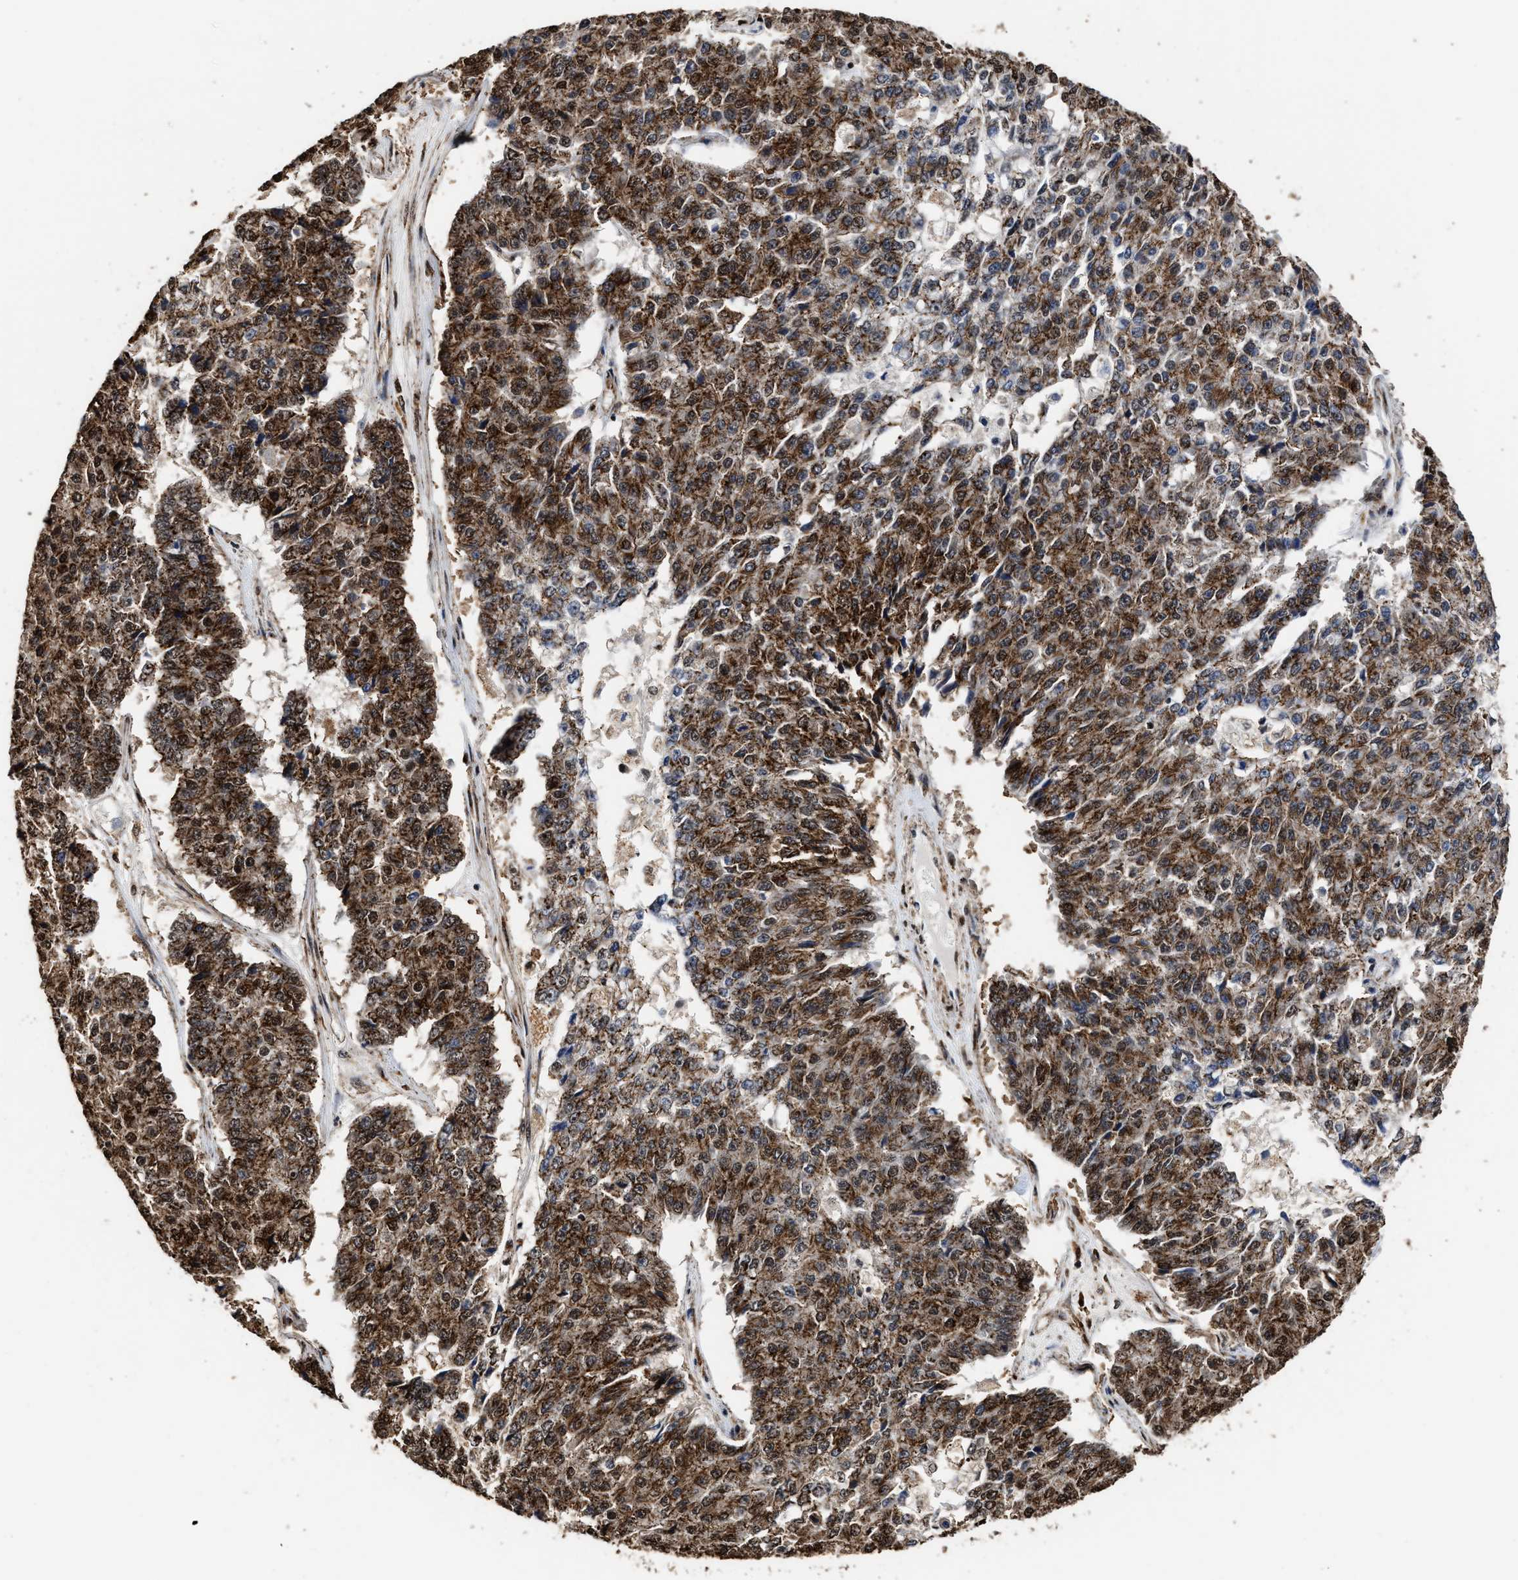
{"staining": {"intensity": "strong", "quantity": ">75%", "location": "cytoplasmic/membranous,nuclear"}, "tissue": "pancreatic cancer", "cell_type": "Tumor cells", "image_type": "cancer", "snomed": [{"axis": "morphology", "description": "Adenocarcinoma, NOS"}, {"axis": "topography", "description": "Pancreas"}], "caption": "Pancreatic cancer stained for a protein (brown) shows strong cytoplasmic/membranous and nuclear positive positivity in approximately >75% of tumor cells.", "gene": "SEPTIN2", "patient": {"sex": "male", "age": 50}}